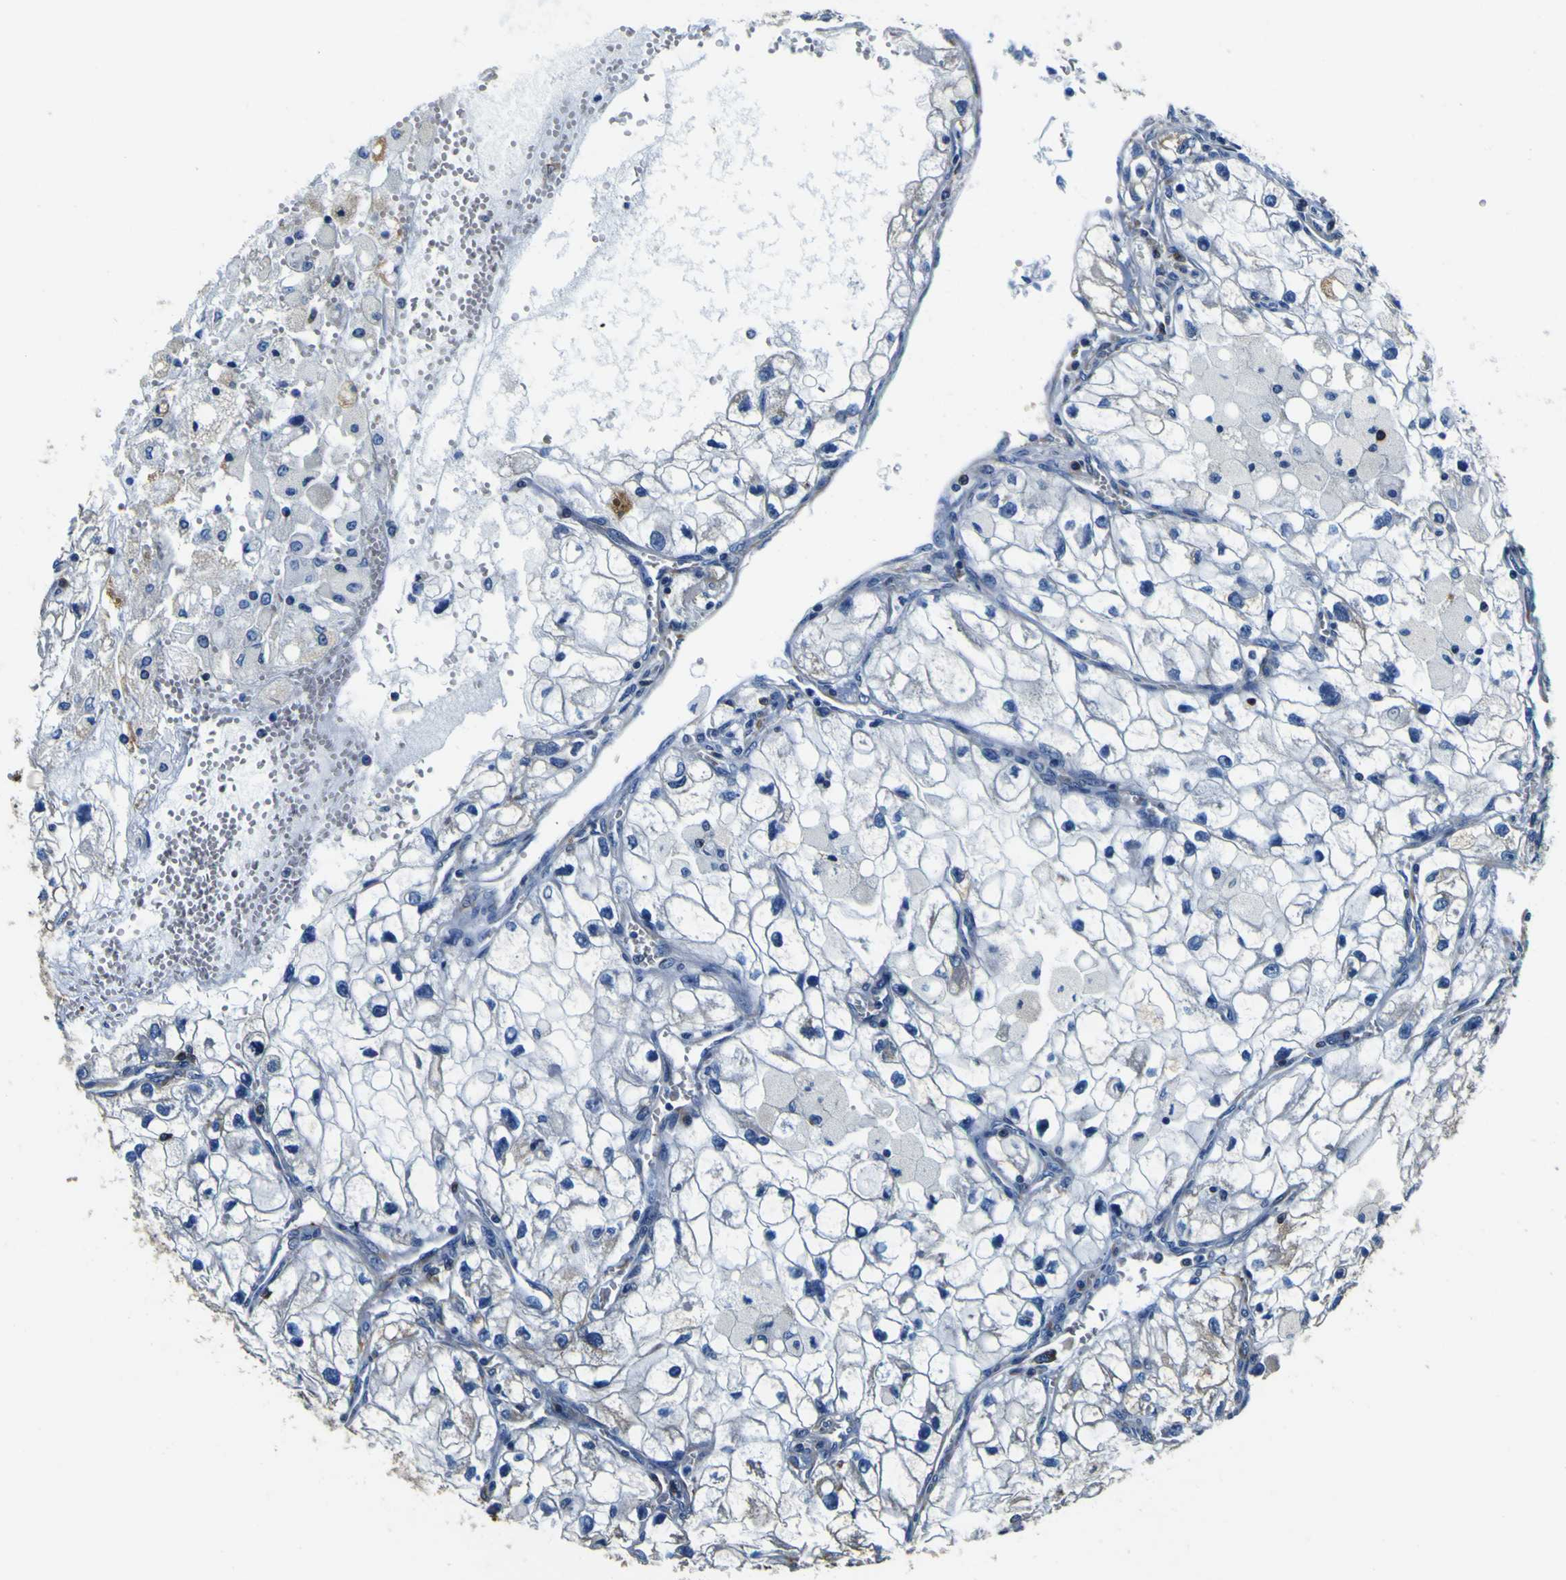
{"staining": {"intensity": "negative", "quantity": "none", "location": "none"}, "tissue": "renal cancer", "cell_type": "Tumor cells", "image_type": "cancer", "snomed": [{"axis": "morphology", "description": "Adenocarcinoma, NOS"}, {"axis": "topography", "description": "Kidney"}], "caption": "The photomicrograph displays no significant staining in tumor cells of renal adenocarcinoma.", "gene": "TUBA1B", "patient": {"sex": "female", "age": 70}}